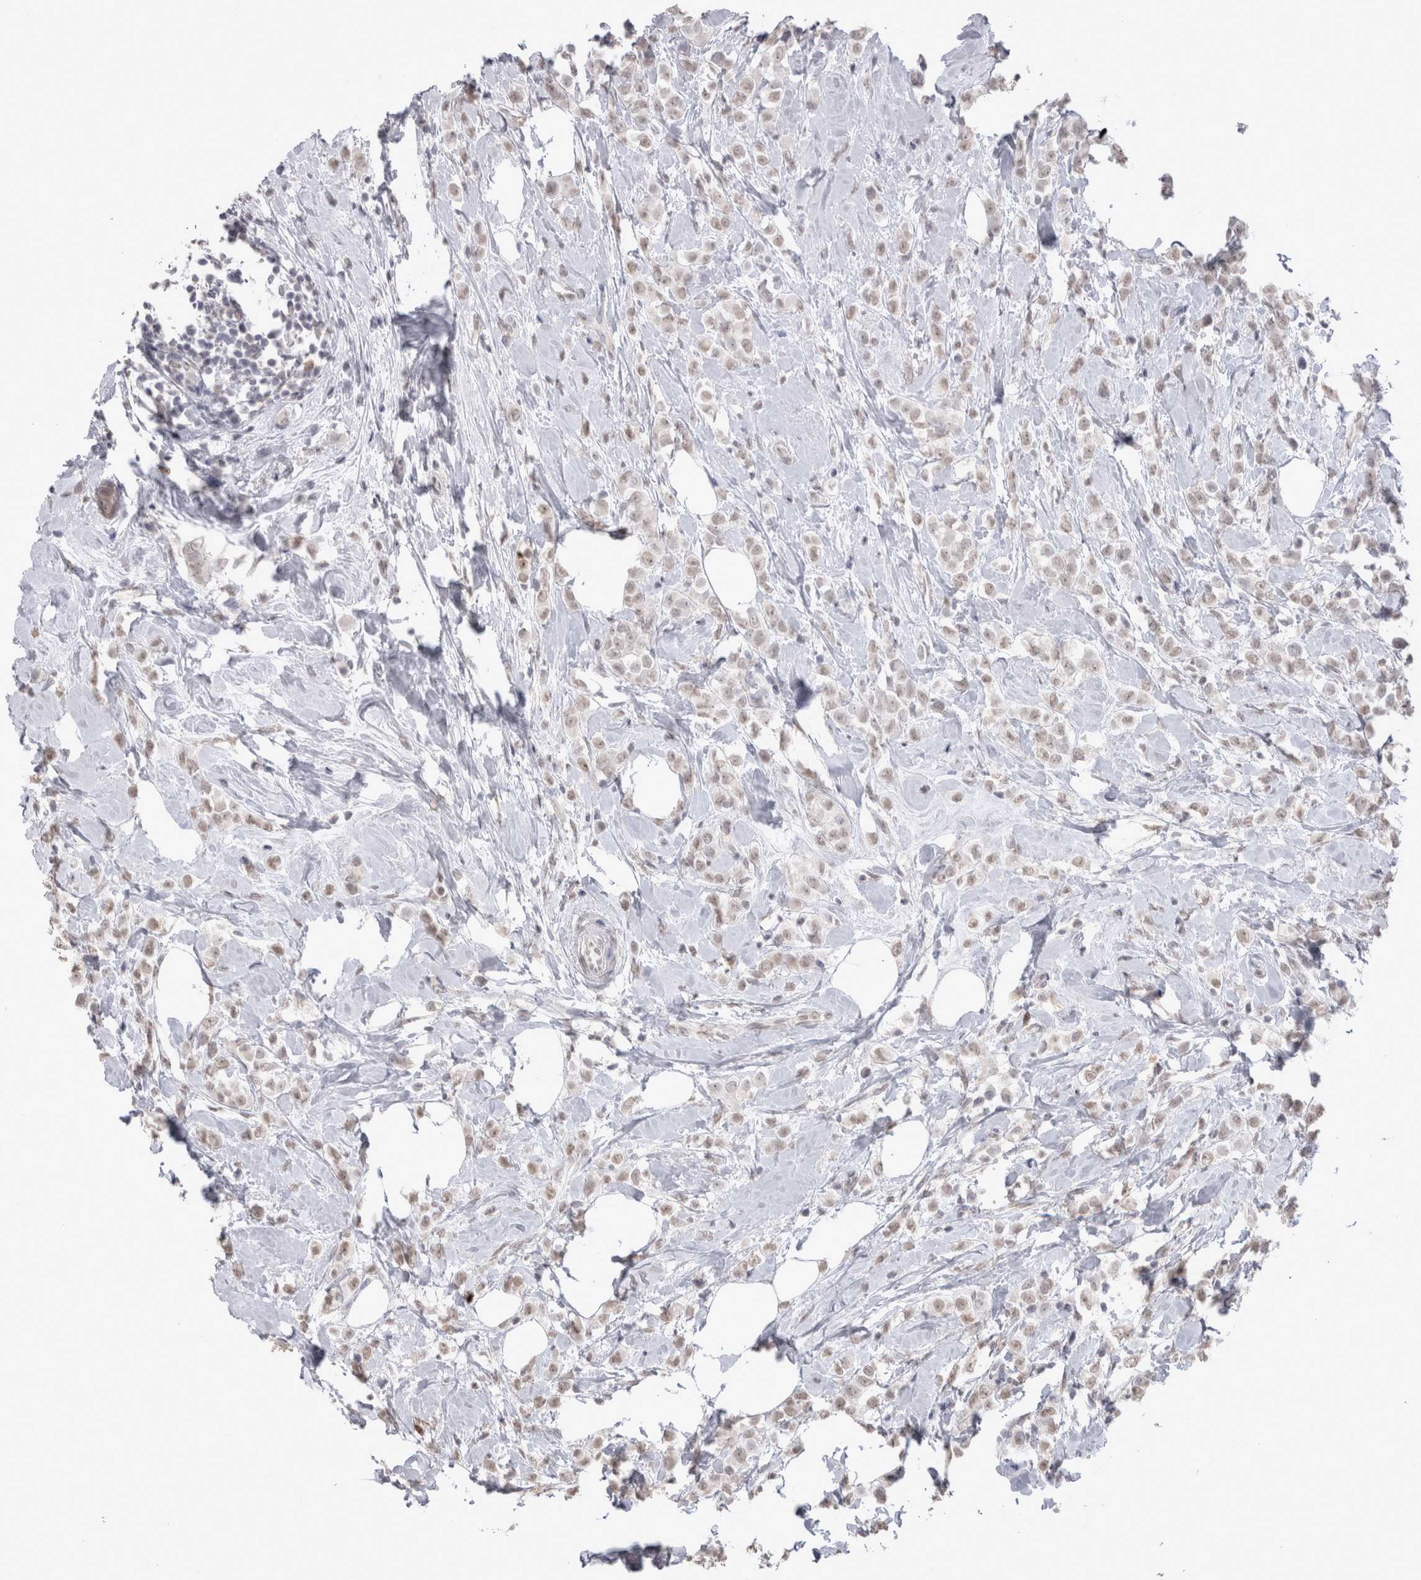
{"staining": {"intensity": "weak", "quantity": ">75%", "location": "nuclear"}, "tissue": "breast cancer", "cell_type": "Tumor cells", "image_type": "cancer", "snomed": [{"axis": "morphology", "description": "Lobular carcinoma"}, {"axis": "topography", "description": "Breast"}], "caption": "High-power microscopy captured an immunohistochemistry (IHC) micrograph of breast lobular carcinoma, revealing weak nuclear expression in approximately >75% of tumor cells.", "gene": "DDX4", "patient": {"sex": "female", "age": 47}}